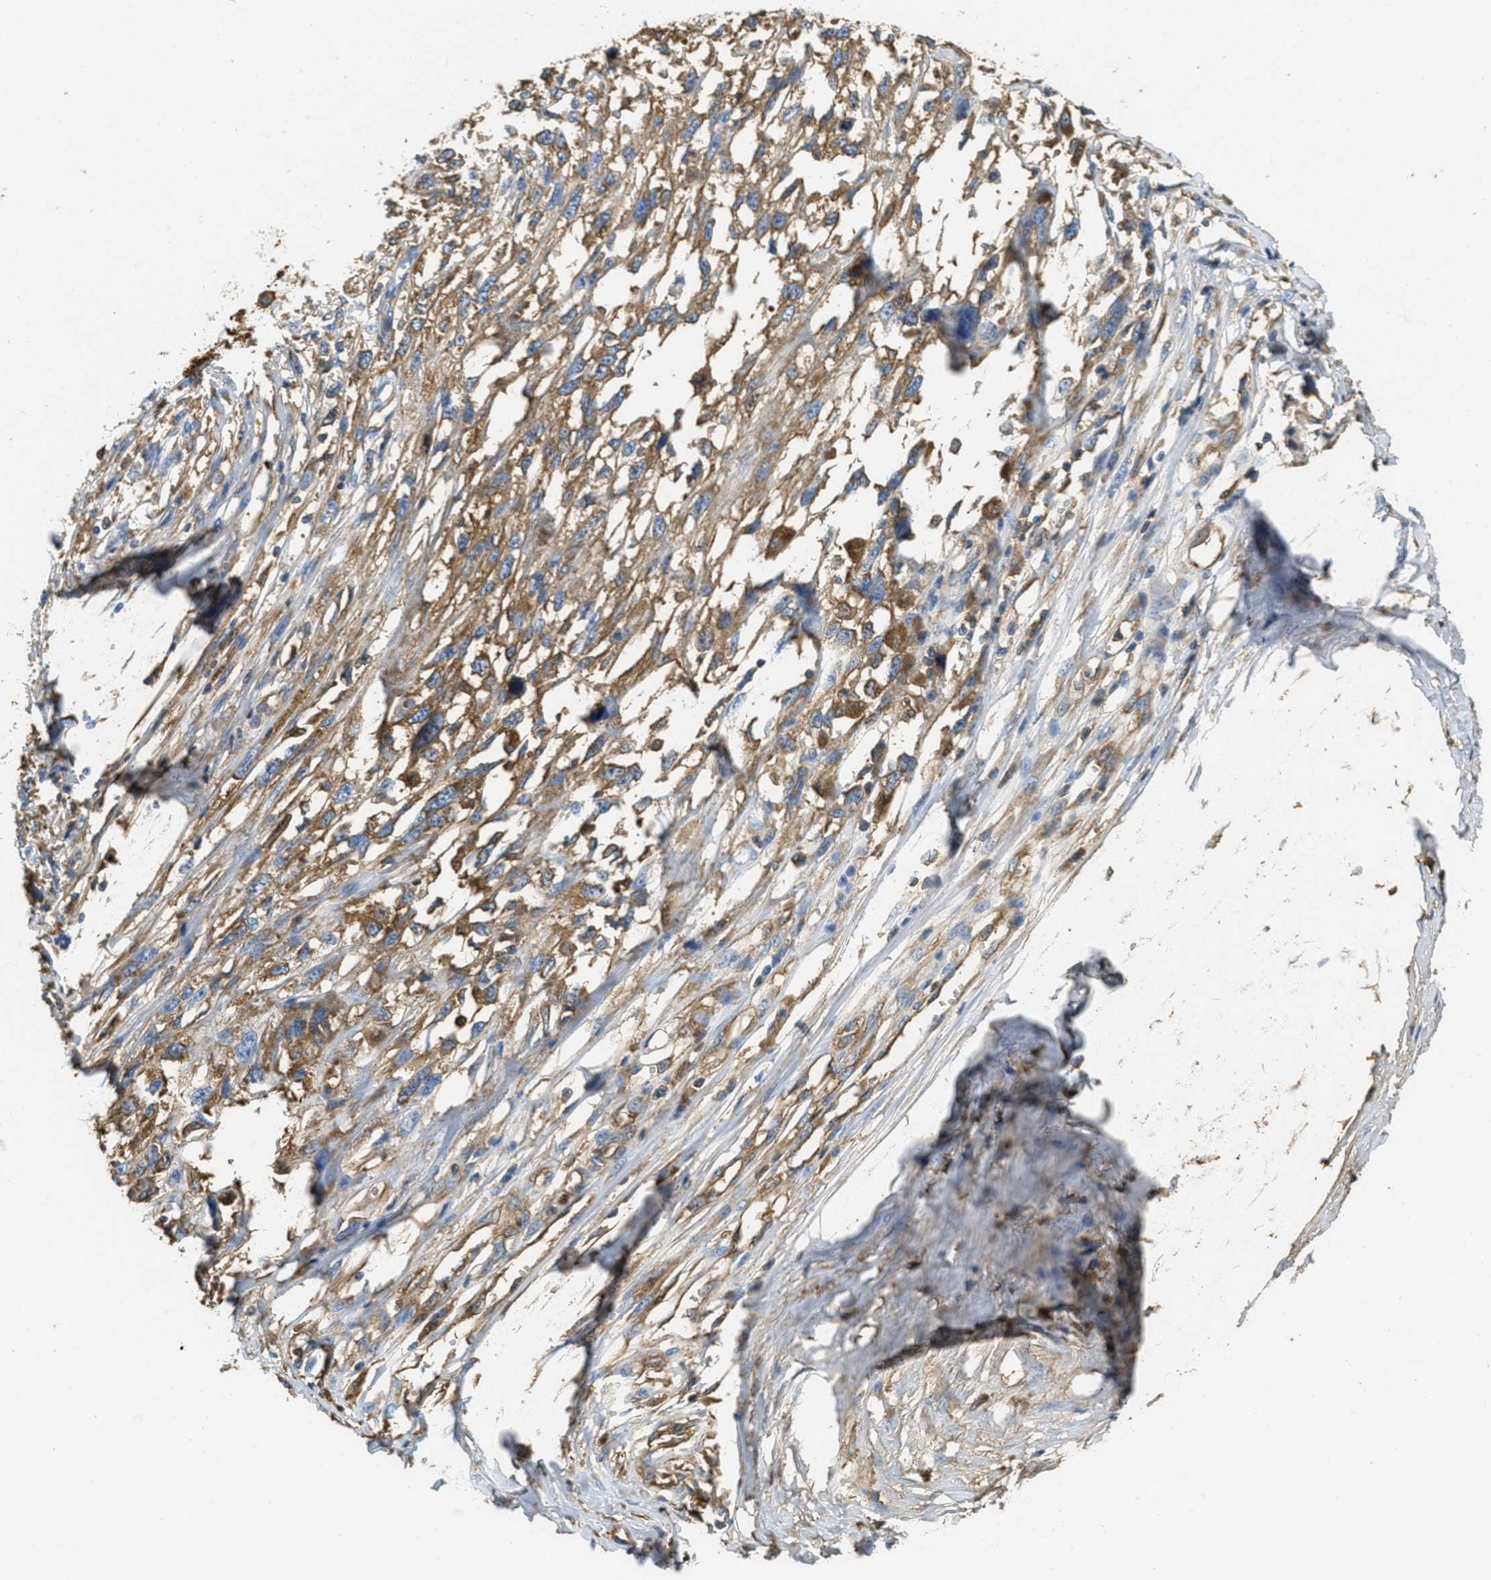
{"staining": {"intensity": "moderate", "quantity": "25%-75%", "location": "cytoplasmic/membranous"}, "tissue": "melanoma", "cell_type": "Tumor cells", "image_type": "cancer", "snomed": [{"axis": "morphology", "description": "Malignant melanoma, Metastatic site"}, {"axis": "topography", "description": "Lymph node"}], "caption": "Immunohistochemical staining of human melanoma demonstrates medium levels of moderate cytoplasmic/membranous positivity in about 25%-75% of tumor cells. (Stains: DAB (3,3'-diaminobenzidine) in brown, nuclei in blue, Microscopy: brightfield microscopy at high magnification).", "gene": "SERPINA1", "patient": {"sex": "male", "age": 59}}